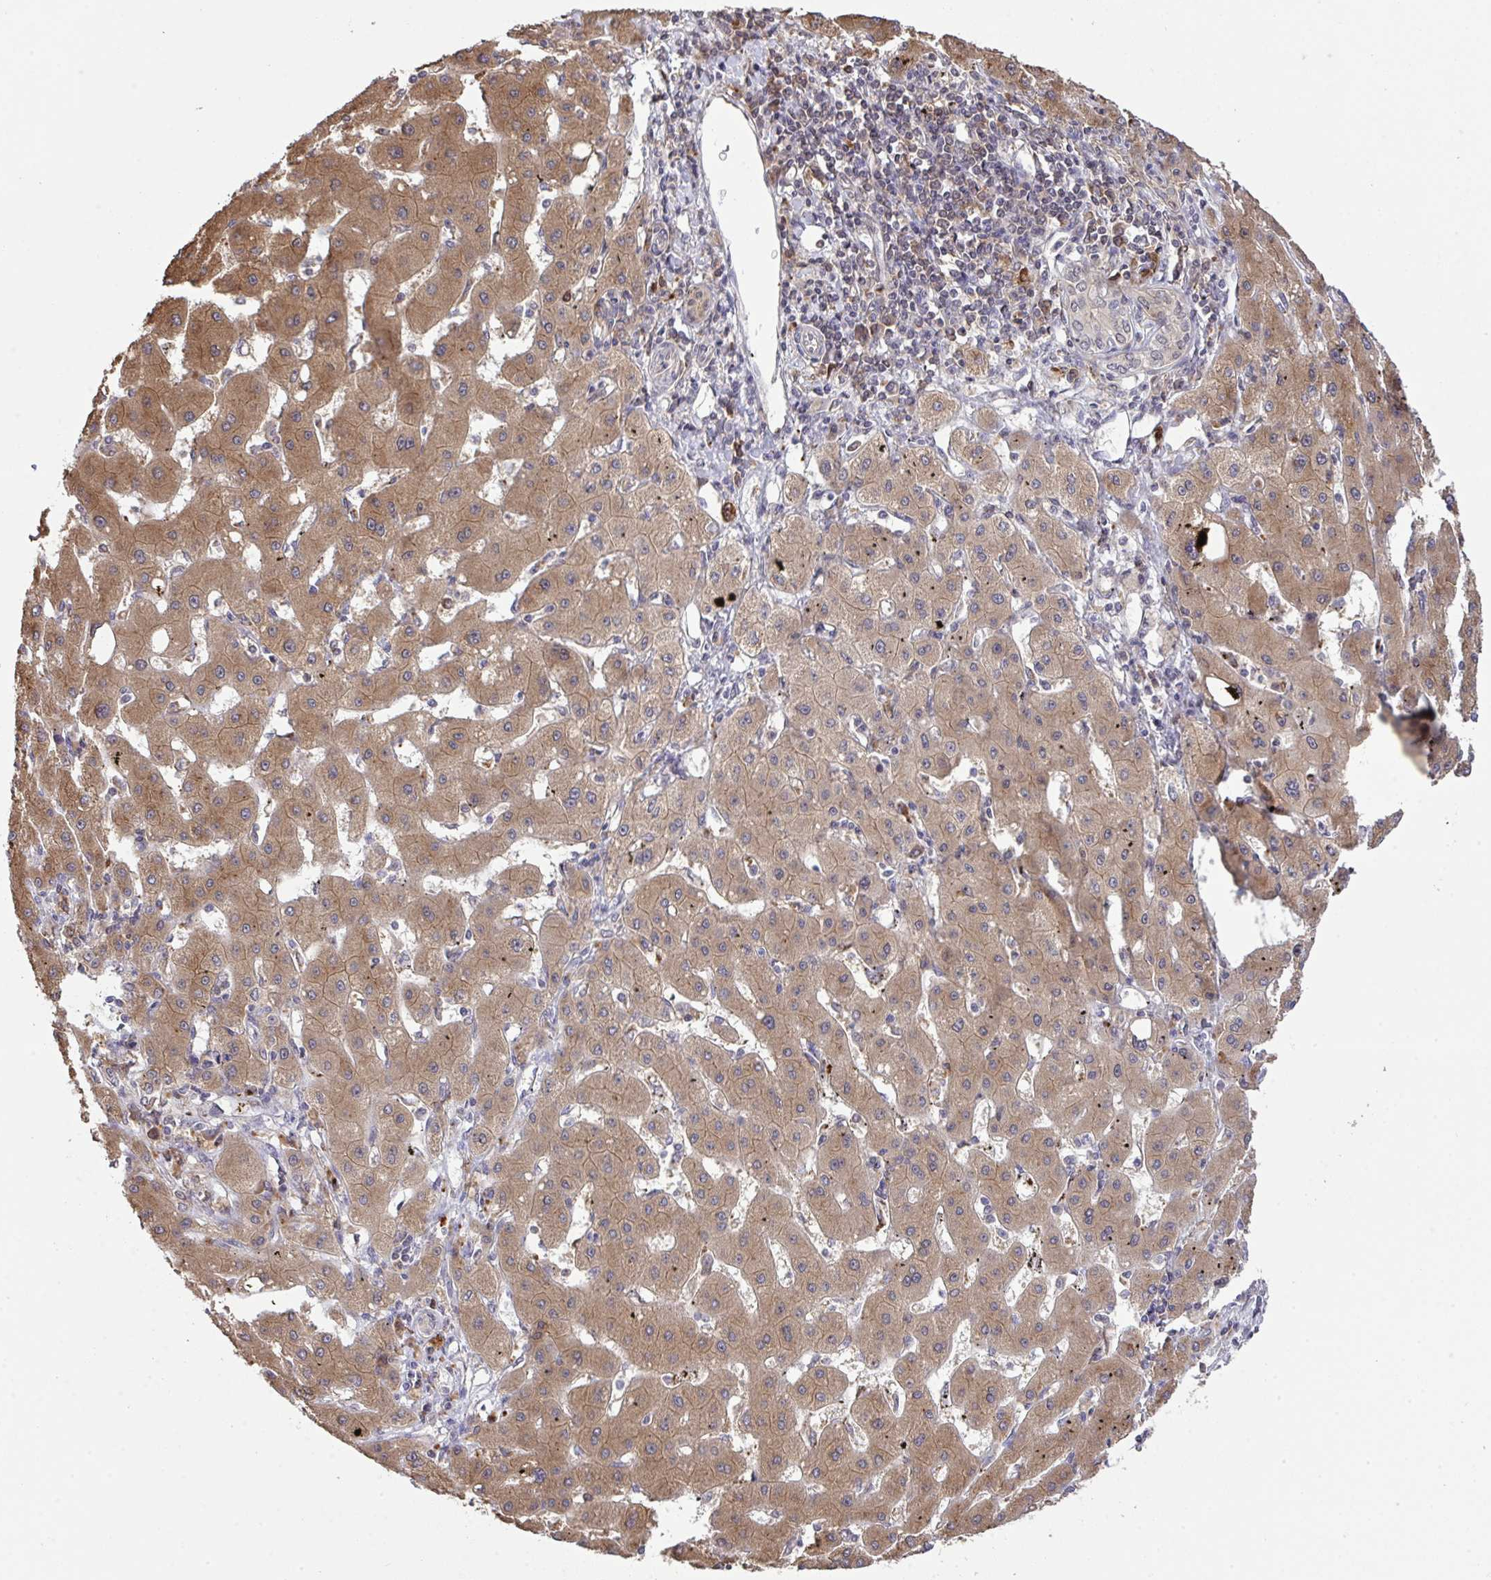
{"staining": {"intensity": "moderate", "quantity": ">75%", "location": "cytoplasmic/membranous"}, "tissue": "liver cancer", "cell_type": "Tumor cells", "image_type": "cancer", "snomed": [{"axis": "morphology", "description": "Carcinoma, Hepatocellular, NOS"}, {"axis": "topography", "description": "Liver"}], "caption": "Brown immunohistochemical staining in liver hepatocellular carcinoma shows moderate cytoplasmic/membranous staining in approximately >75% of tumor cells.", "gene": "C12orf57", "patient": {"sex": "male", "age": 72}}